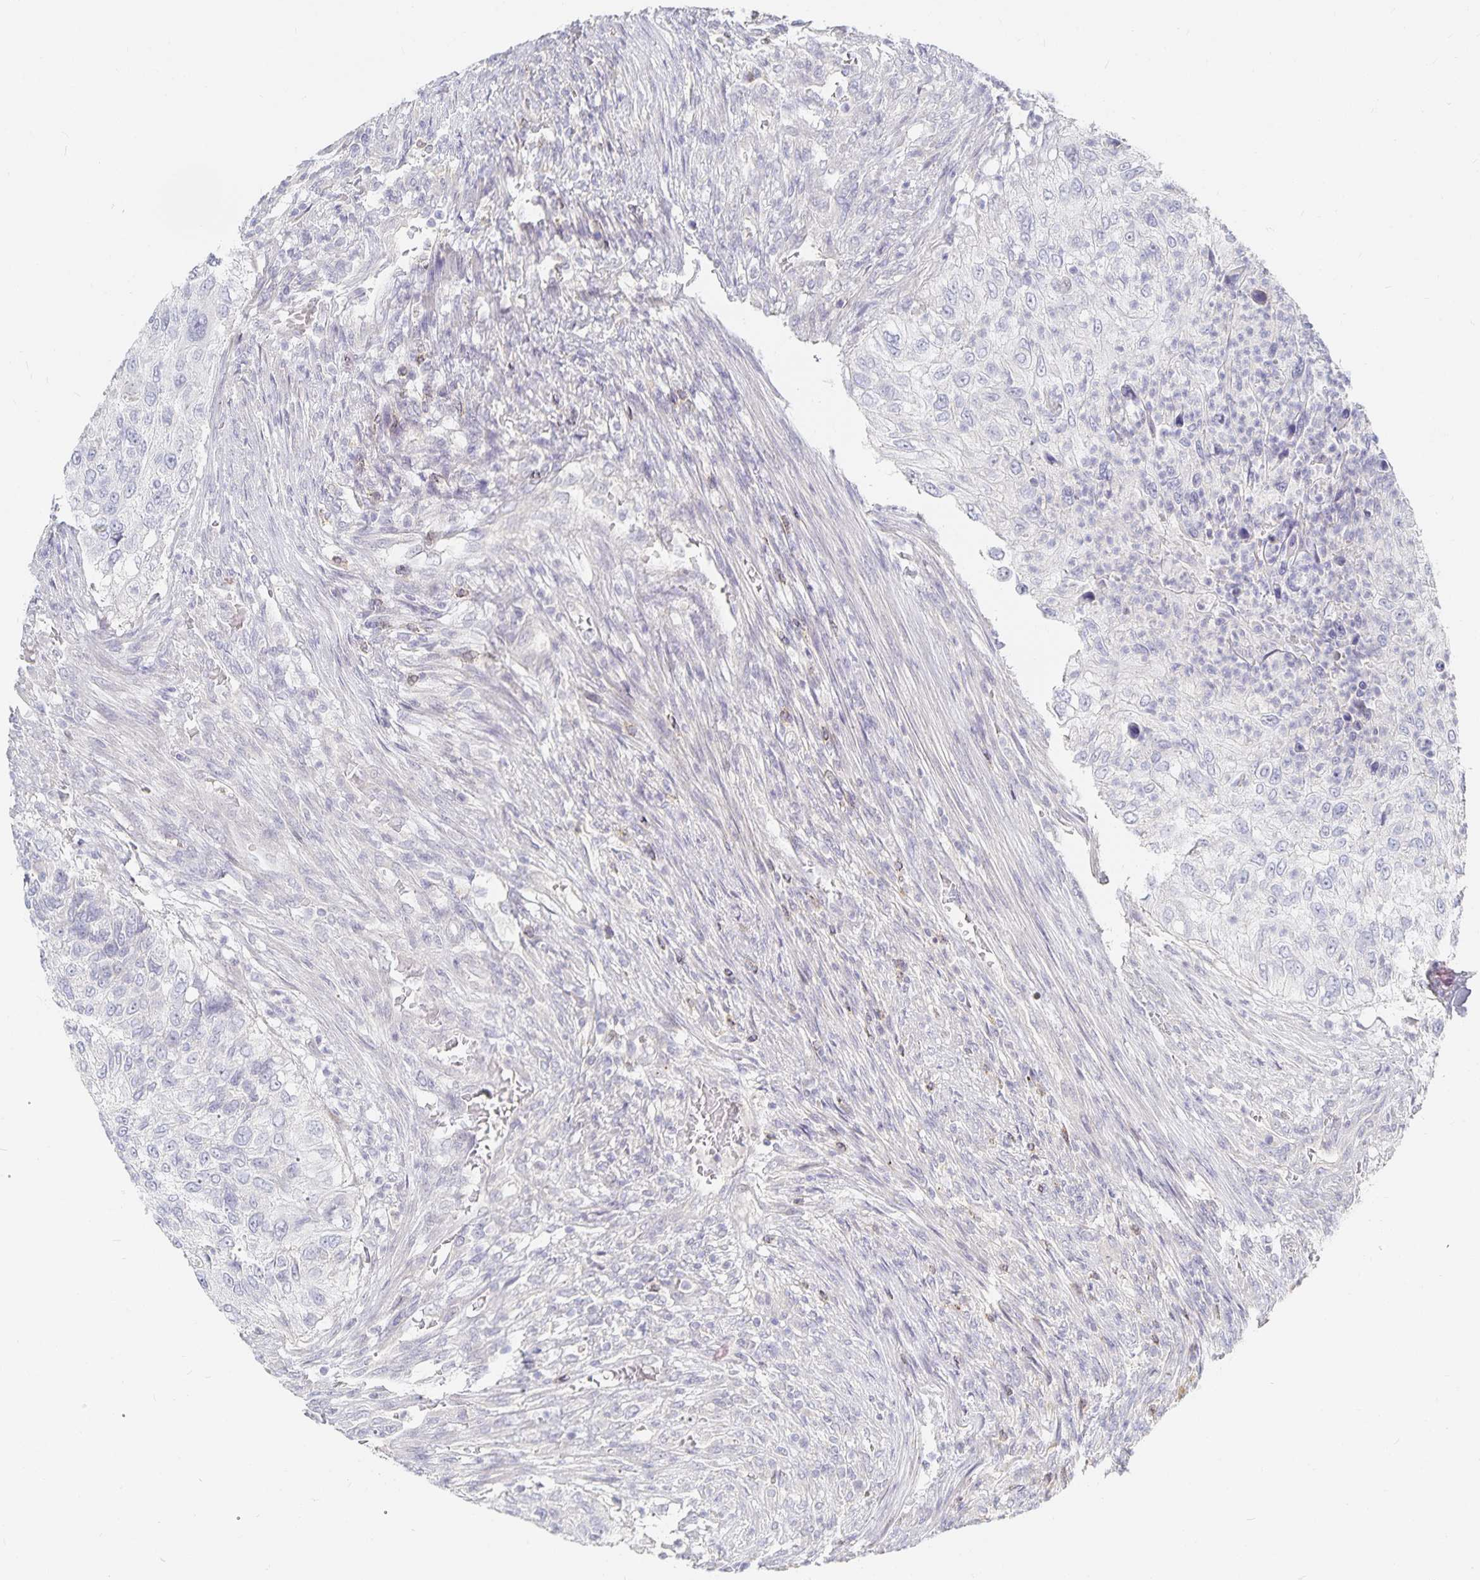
{"staining": {"intensity": "negative", "quantity": "none", "location": "none"}, "tissue": "urothelial cancer", "cell_type": "Tumor cells", "image_type": "cancer", "snomed": [{"axis": "morphology", "description": "Urothelial carcinoma, High grade"}, {"axis": "topography", "description": "Urinary bladder"}], "caption": "High power microscopy micrograph of an IHC histopathology image of urothelial carcinoma (high-grade), revealing no significant positivity in tumor cells.", "gene": "DNAH9", "patient": {"sex": "female", "age": 60}}